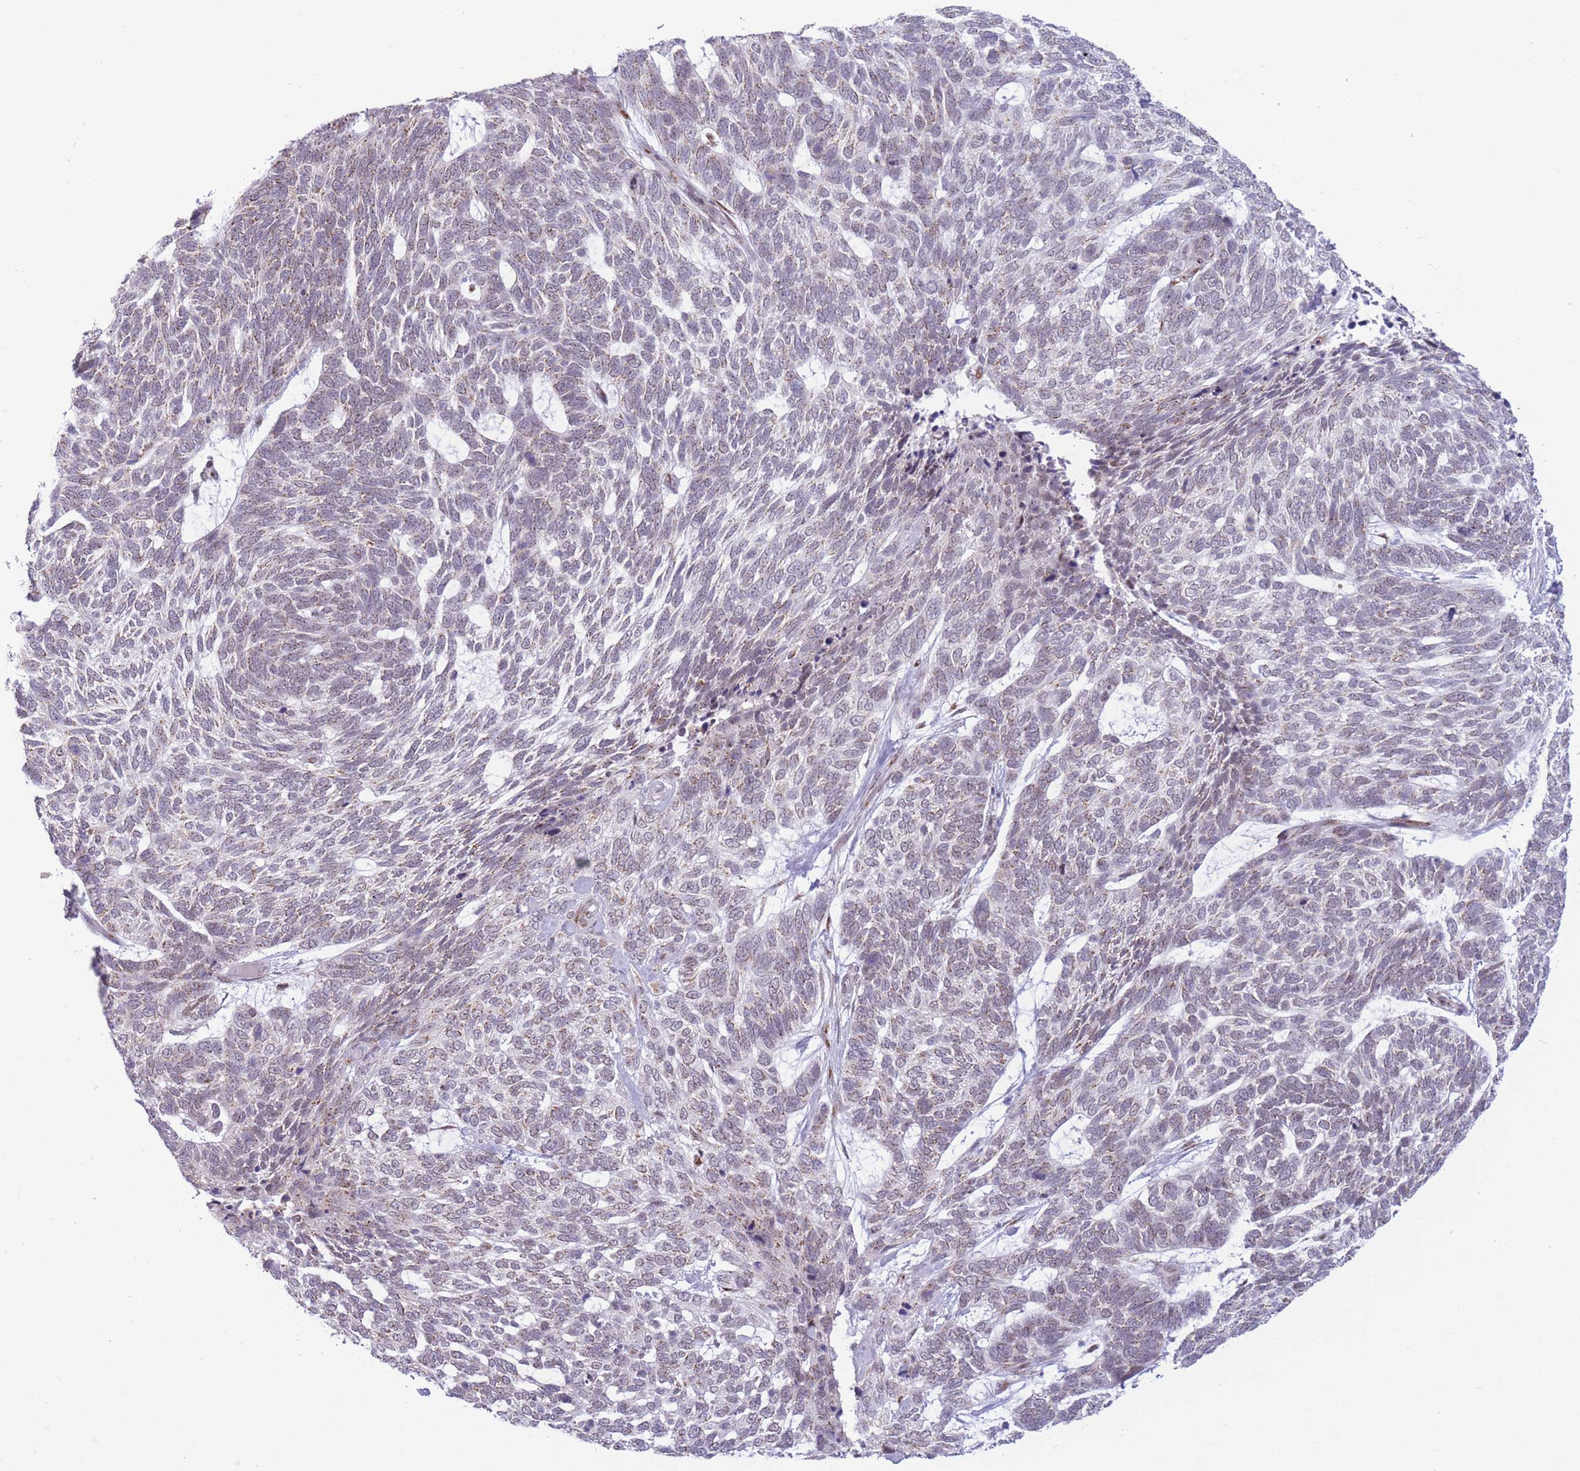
{"staining": {"intensity": "moderate", "quantity": "25%-75%", "location": "cytoplasmic/membranous"}, "tissue": "skin cancer", "cell_type": "Tumor cells", "image_type": "cancer", "snomed": [{"axis": "morphology", "description": "Basal cell carcinoma"}, {"axis": "topography", "description": "Skin"}], "caption": "This photomicrograph displays immunohistochemistry staining of human skin cancer, with medium moderate cytoplasmic/membranous expression in approximately 25%-75% of tumor cells.", "gene": "INO80C", "patient": {"sex": "female", "age": 65}}